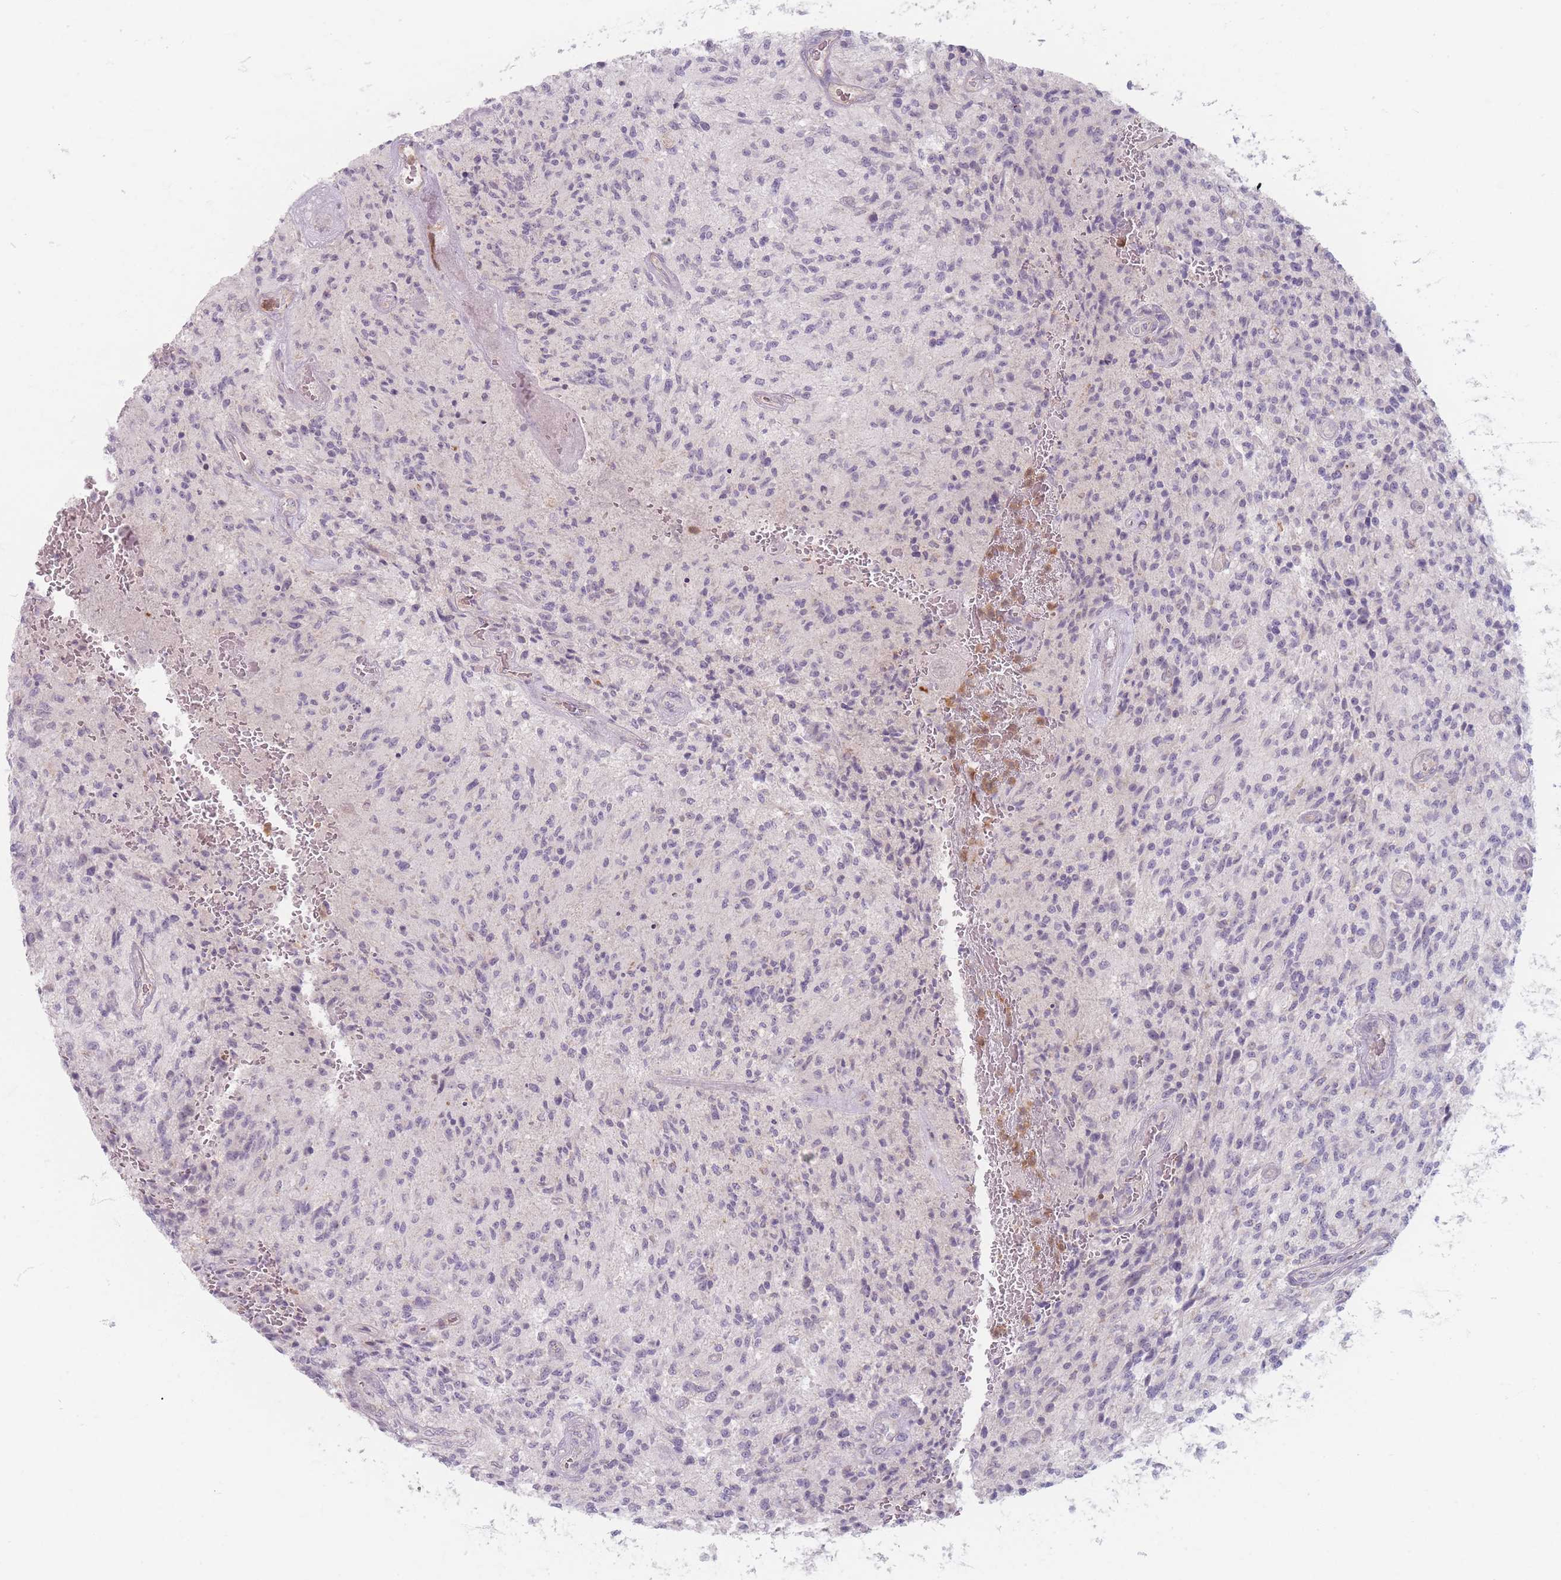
{"staining": {"intensity": "negative", "quantity": "none", "location": "none"}, "tissue": "glioma", "cell_type": "Tumor cells", "image_type": "cancer", "snomed": [{"axis": "morphology", "description": "Normal tissue, NOS"}, {"axis": "morphology", "description": "Glioma, malignant, High grade"}, {"axis": "topography", "description": "Cerebral cortex"}], "caption": "Immunohistochemical staining of human glioma demonstrates no significant expression in tumor cells.", "gene": "CHCHD7", "patient": {"sex": "male", "age": 56}}